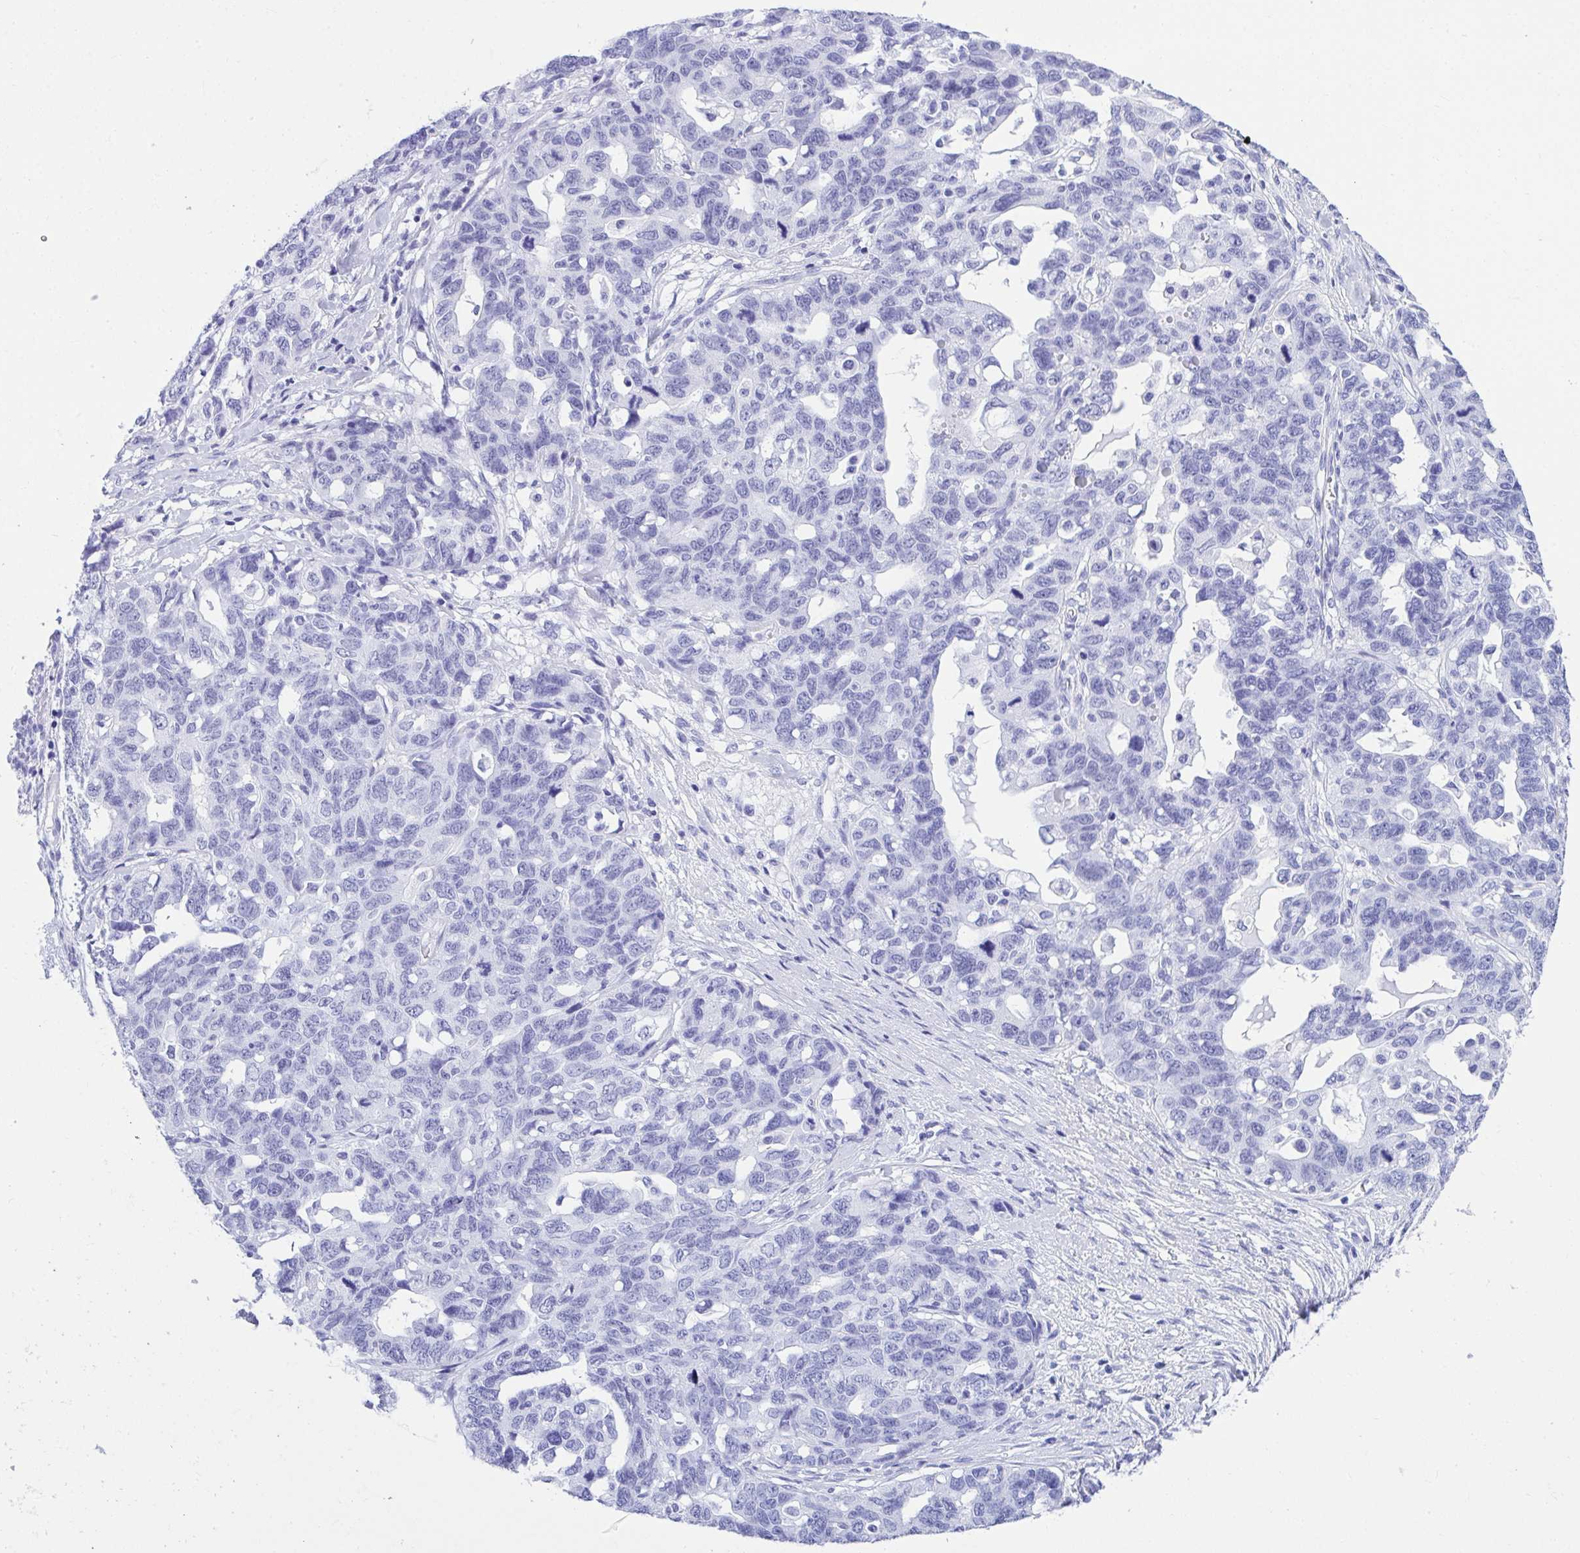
{"staining": {"intensity": "negative", "quantity": "none", "location": "none"}, "tissue": "ovarian cancer", "cell_type": "Tumor cells", "image_type": "cancer", "snomed": [{"axis": "morphology", "description": "Cystadenocarcinoma, serous, NOS"}, {"axis": "topography", "description": "Ovary"}], "caption": "The immunohistochemistry (IHC) micrograph has no significant expression in tumor cells of ovarian cancer (serous cystadenocarcinoma) tissue.", "gene": "THOP1", "patient": {"sex": "female", "age": 69}}